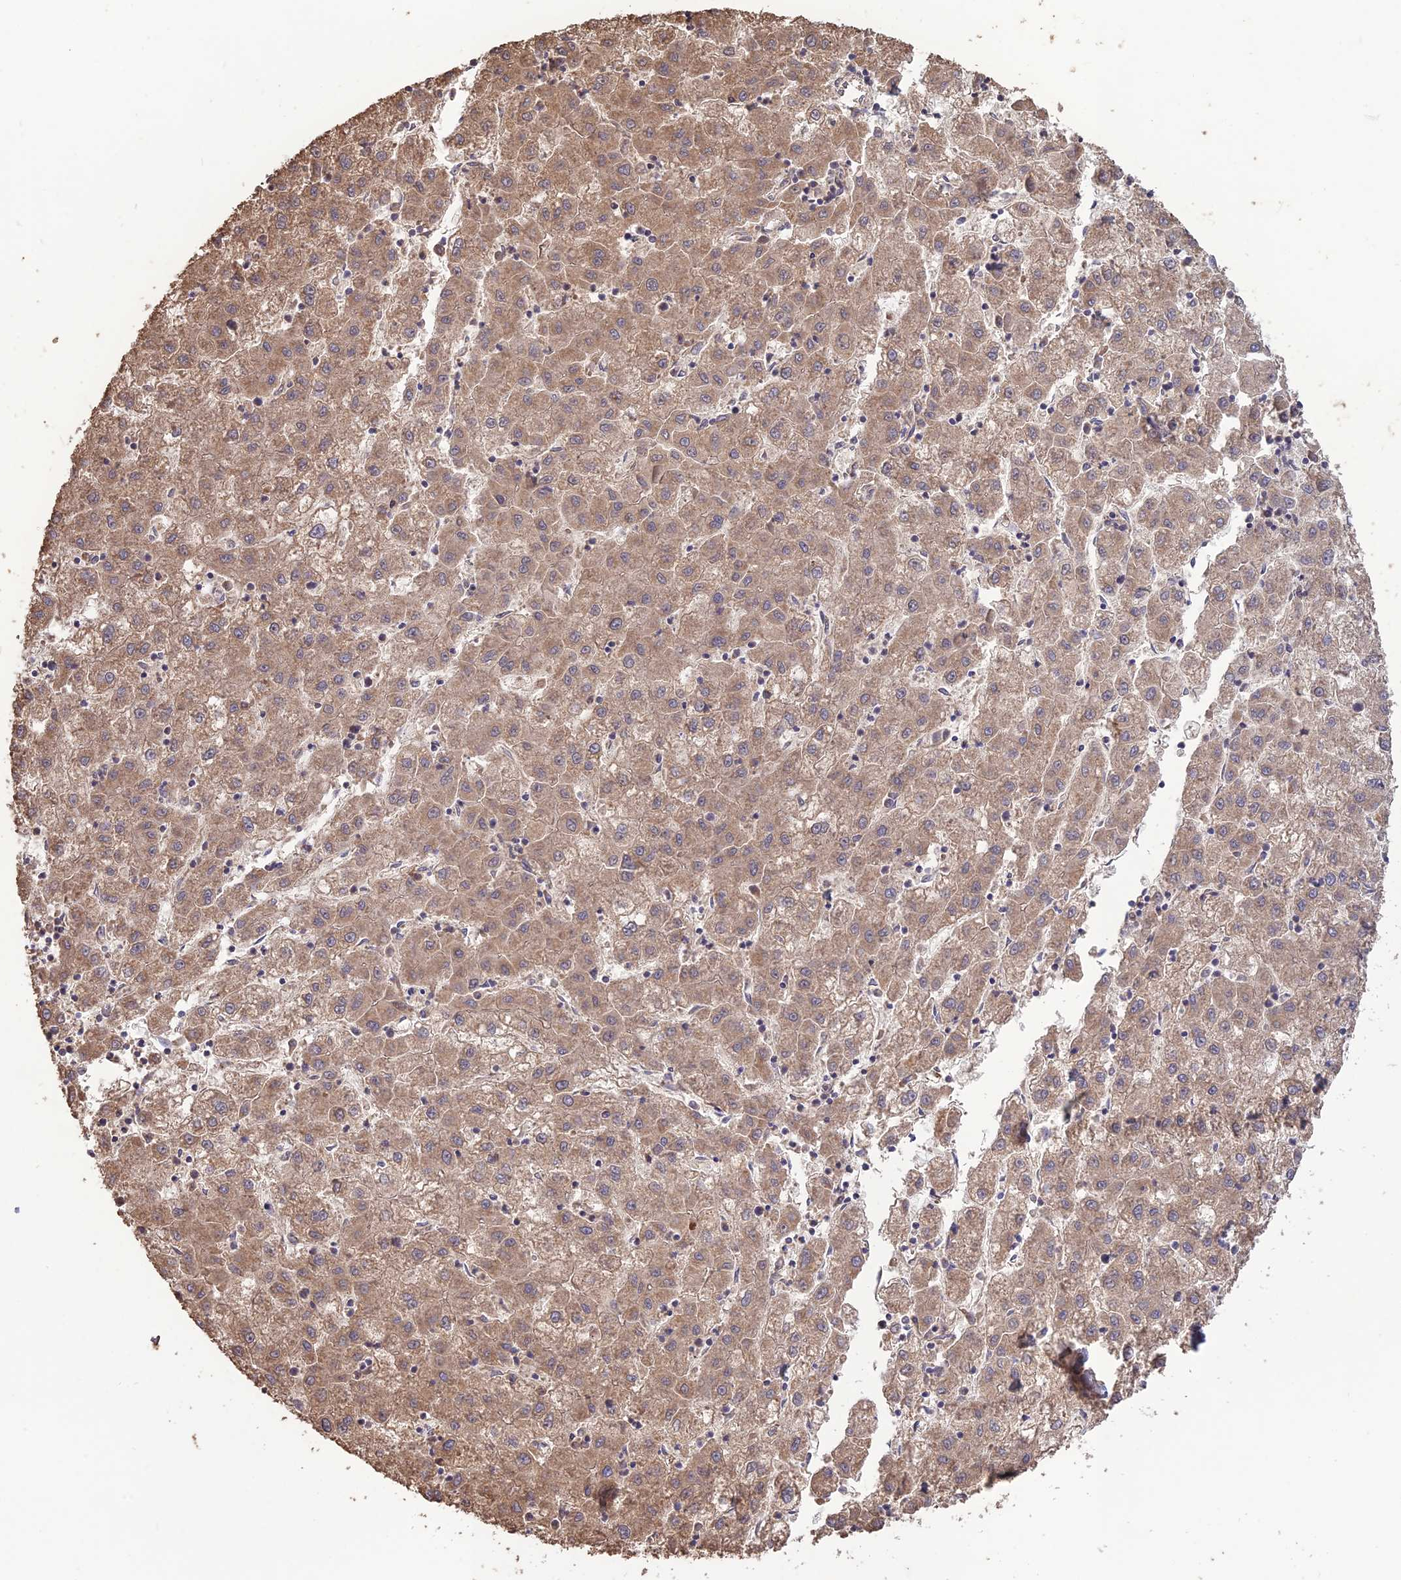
{"staining": {"intensity": "moderate", "quantity": ">75%", "location": "cytoplasmic/membranous"}, "tissue": "liver cancer", "cell_type": "Tumor cells", "image_type": "cancer", "snomed": [{"axis": "morphology", "description": "Carcinoma, Hepatocellular, NOS"}, {"axis": "topography", "description": "Liver"}], "caption": "There is medium levels of moderate cytoplasmic/membranous expression in tumor cells of liver cancer, as demonstrated by immunohistochemical staining (brown color).", "gene": "LAYN", "patient": {"sex": "male", "age": 72}}